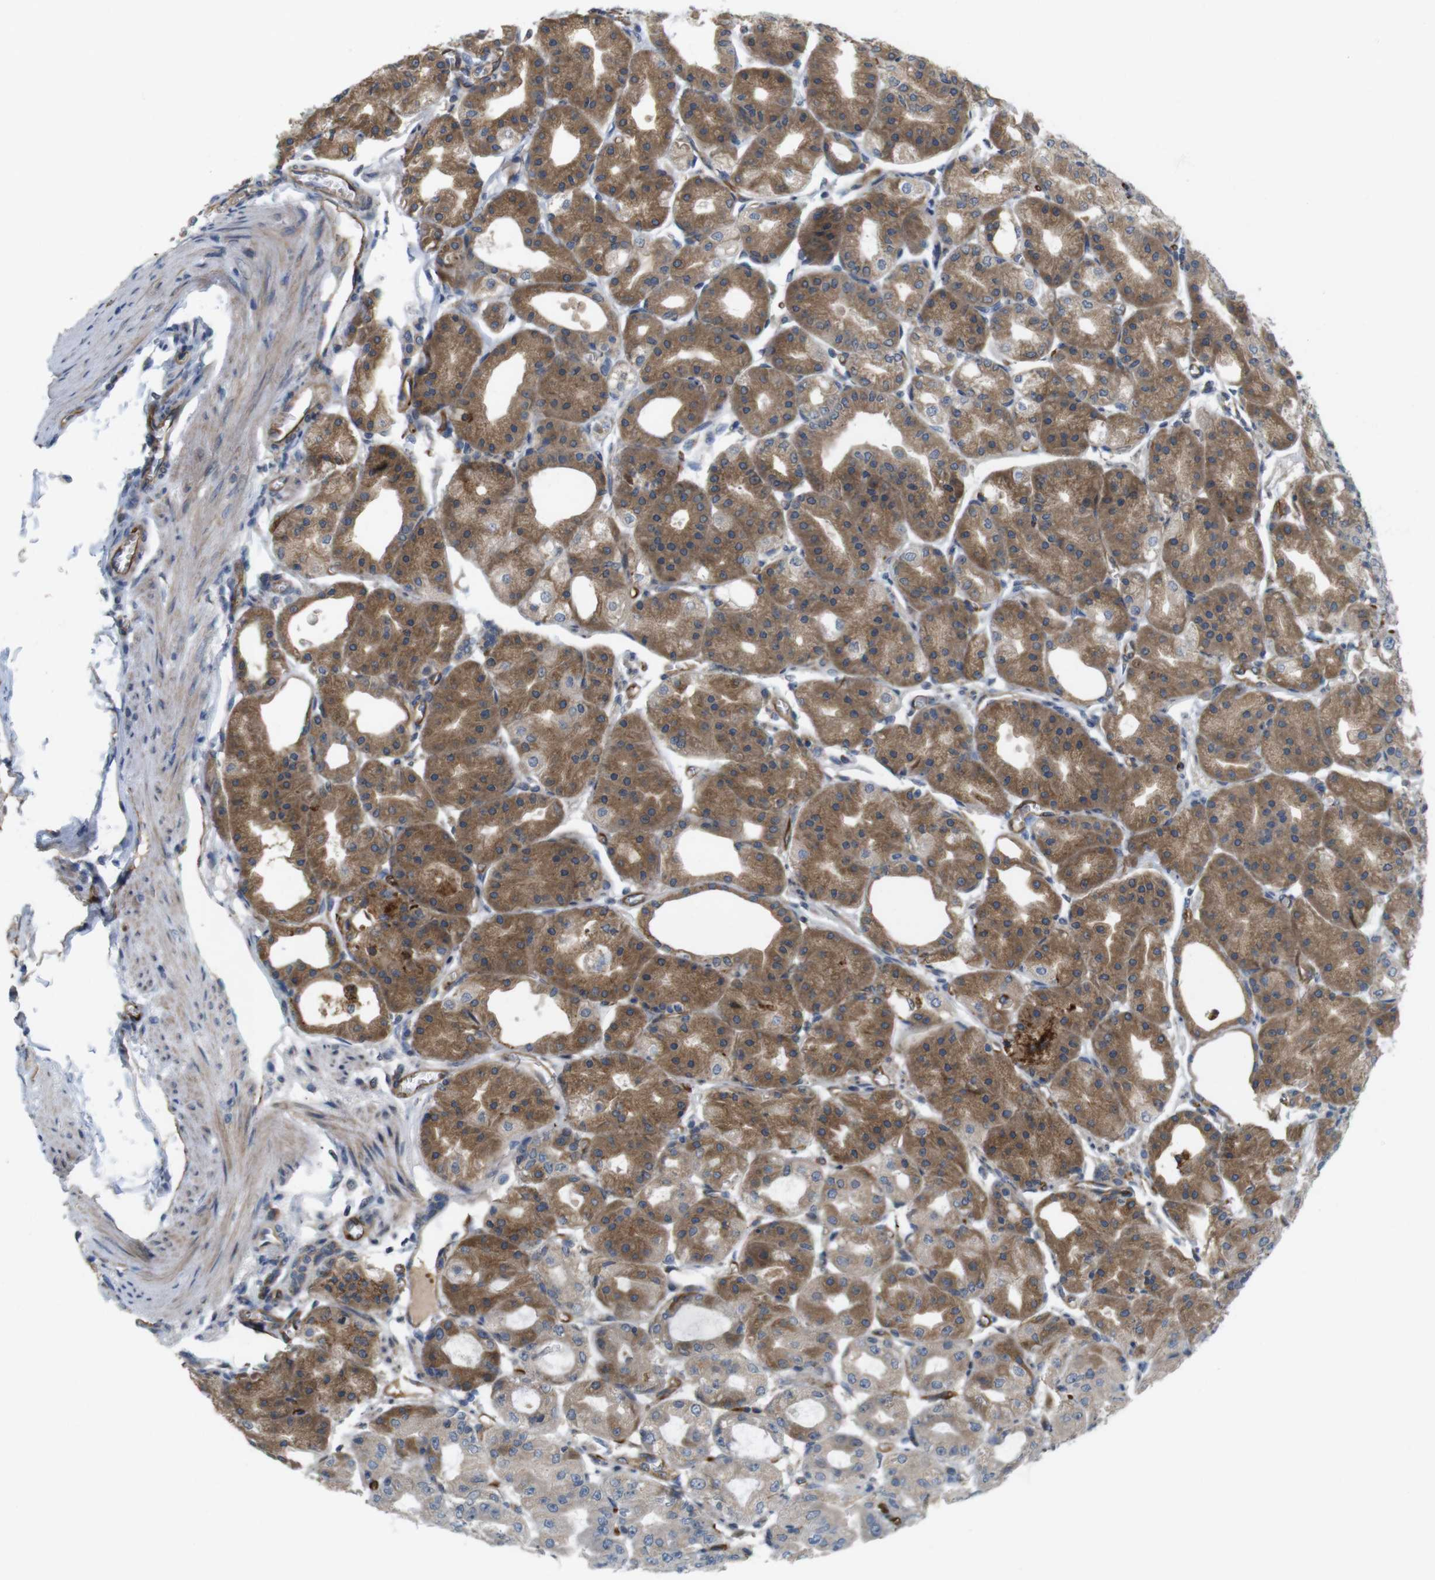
{"staining": {"intensity": "strong", "quantity": ">75%", "location": "cytoplasmic/membranous"}, "tissue": "stomach", "cell_type": "Glandular cells", "image_type": "normal", "snomed": [{"axis": "morphology", "description": "Normal tissue, NOS"}, {"axis": "topography", "description": "Stomach, lower"}], "caption": "Protein expression analysis of normal human stomach reveals strong cytoplasmic/membranous expression in approximately >75% of glandular cells. (DAB (3,3'-diaminobenzidine) = brown stain, brightfield microscopy at high magnification).", "gene": "BVES", "patient": {"sex": "male", "age": 71}}